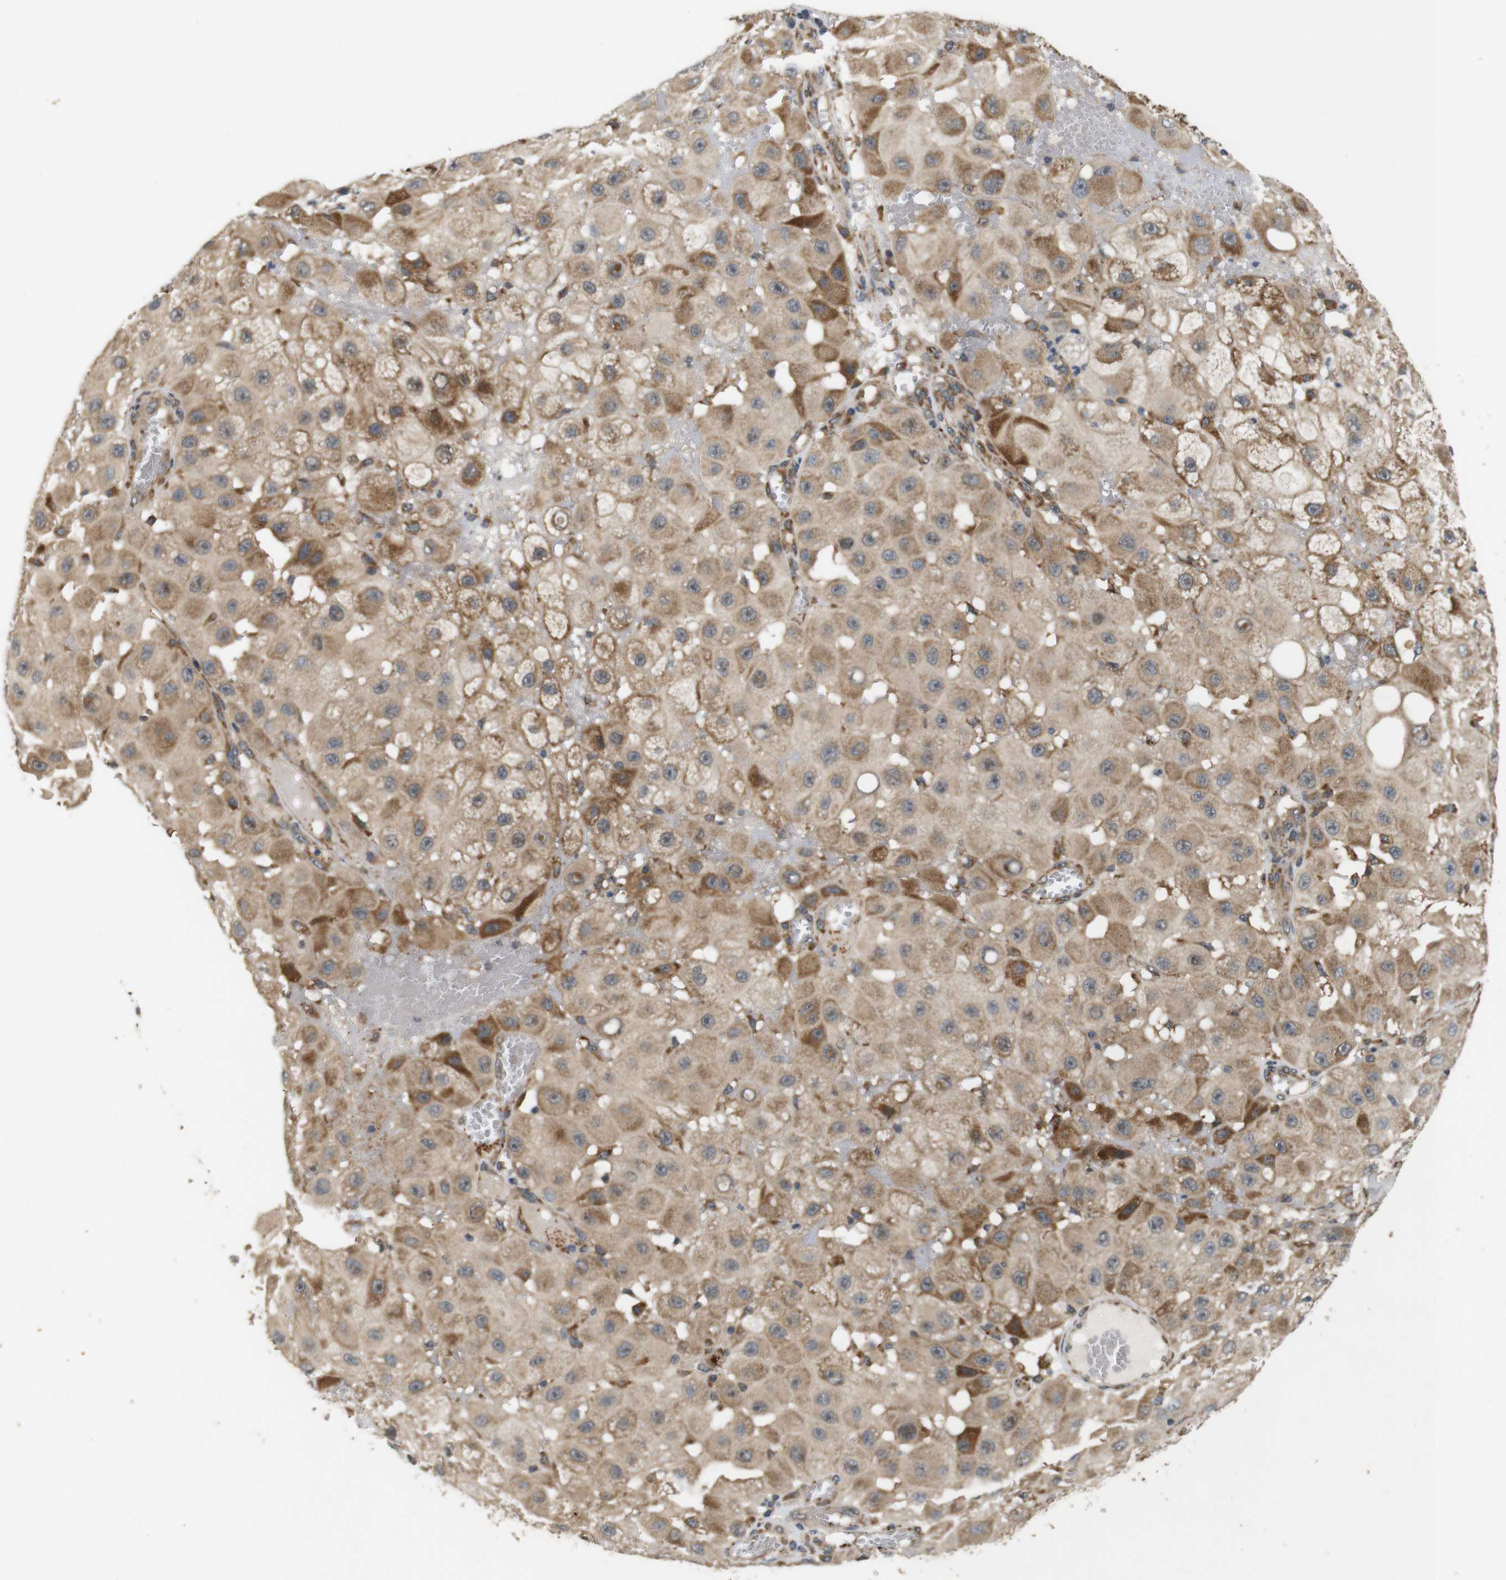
{"staining": {"intensity": "moderate", "quantity": ">75%", "location": "cytoplasmic/membranous"}, "tissue": "melanoma", "cell_type": "Tumor cells", "image_type": "cancer", "snomed": [{"axis": "morphology", "description": "Malignant melanoma, NOS"}, {"axis": "topography", "description": "Skin"}], "caption": "Approximately >75% of tumor cells in malignant melanoma display moderate cytoplasmic/membranous protein expression as visualized by brown immunohistochemical staining.", "gene": "EPHB2", "patient": {"sex": "female", "age": 81}}